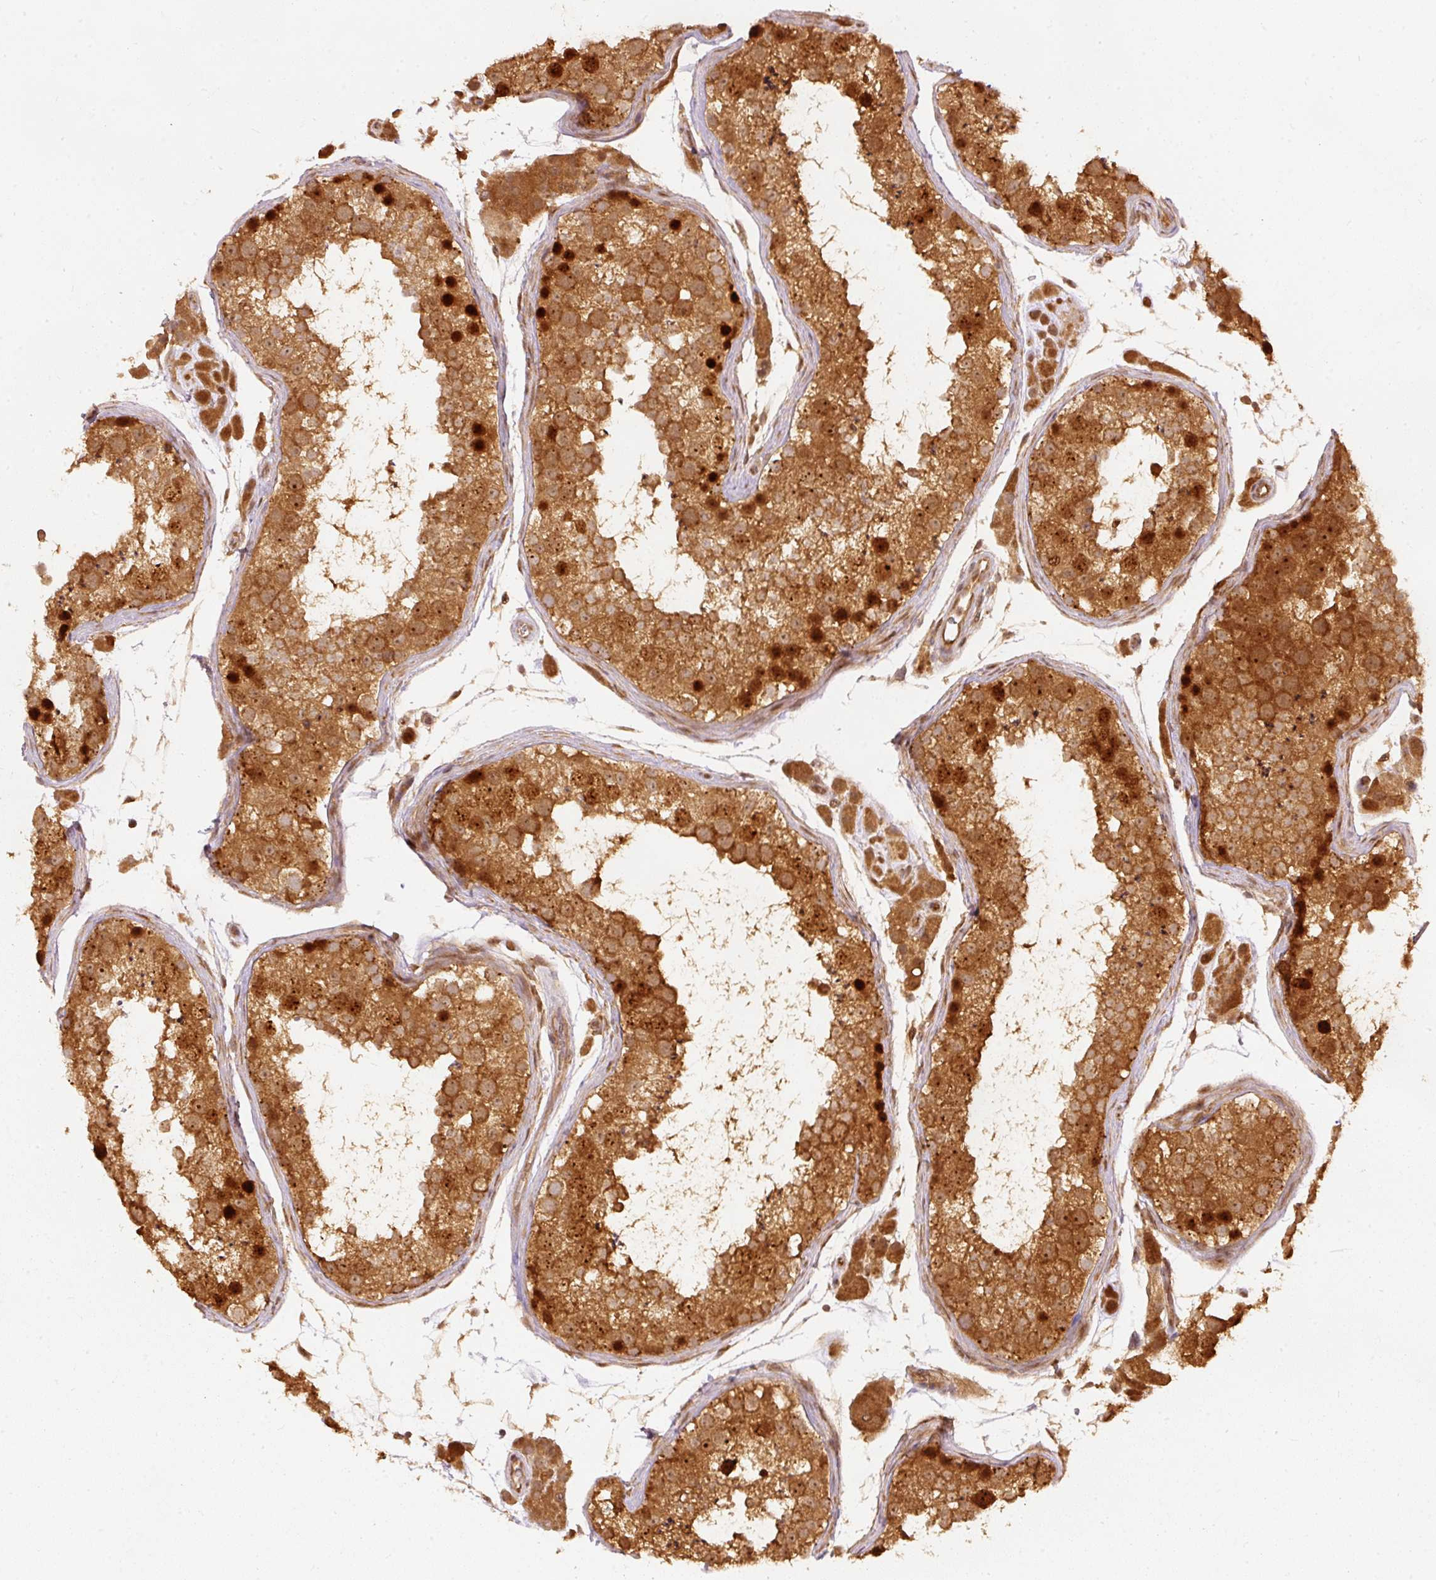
{"staining": {"intensity": "strong", "quantity": ">75%", "location": "cytoplasmic/membranous,nuclear"}, "tissue": "testis", "cell_type": "Cells in seminiferous ducts", "image_type": "normal", "snomed": [{"axis": "morphology", "description": "Normal tissue, NOS"}, {"axis": "topography", "description": "Testis"}], "caption": "Approximately >75% of cells in seminiferous ducts in normal human testis exhibit strong cytoplasmic/membranous,nuclear protein positivity as visualized by brown immunohistochemical staining.", "gene": "EIF3B", "patient": {"sex": "male", "age": 41}}